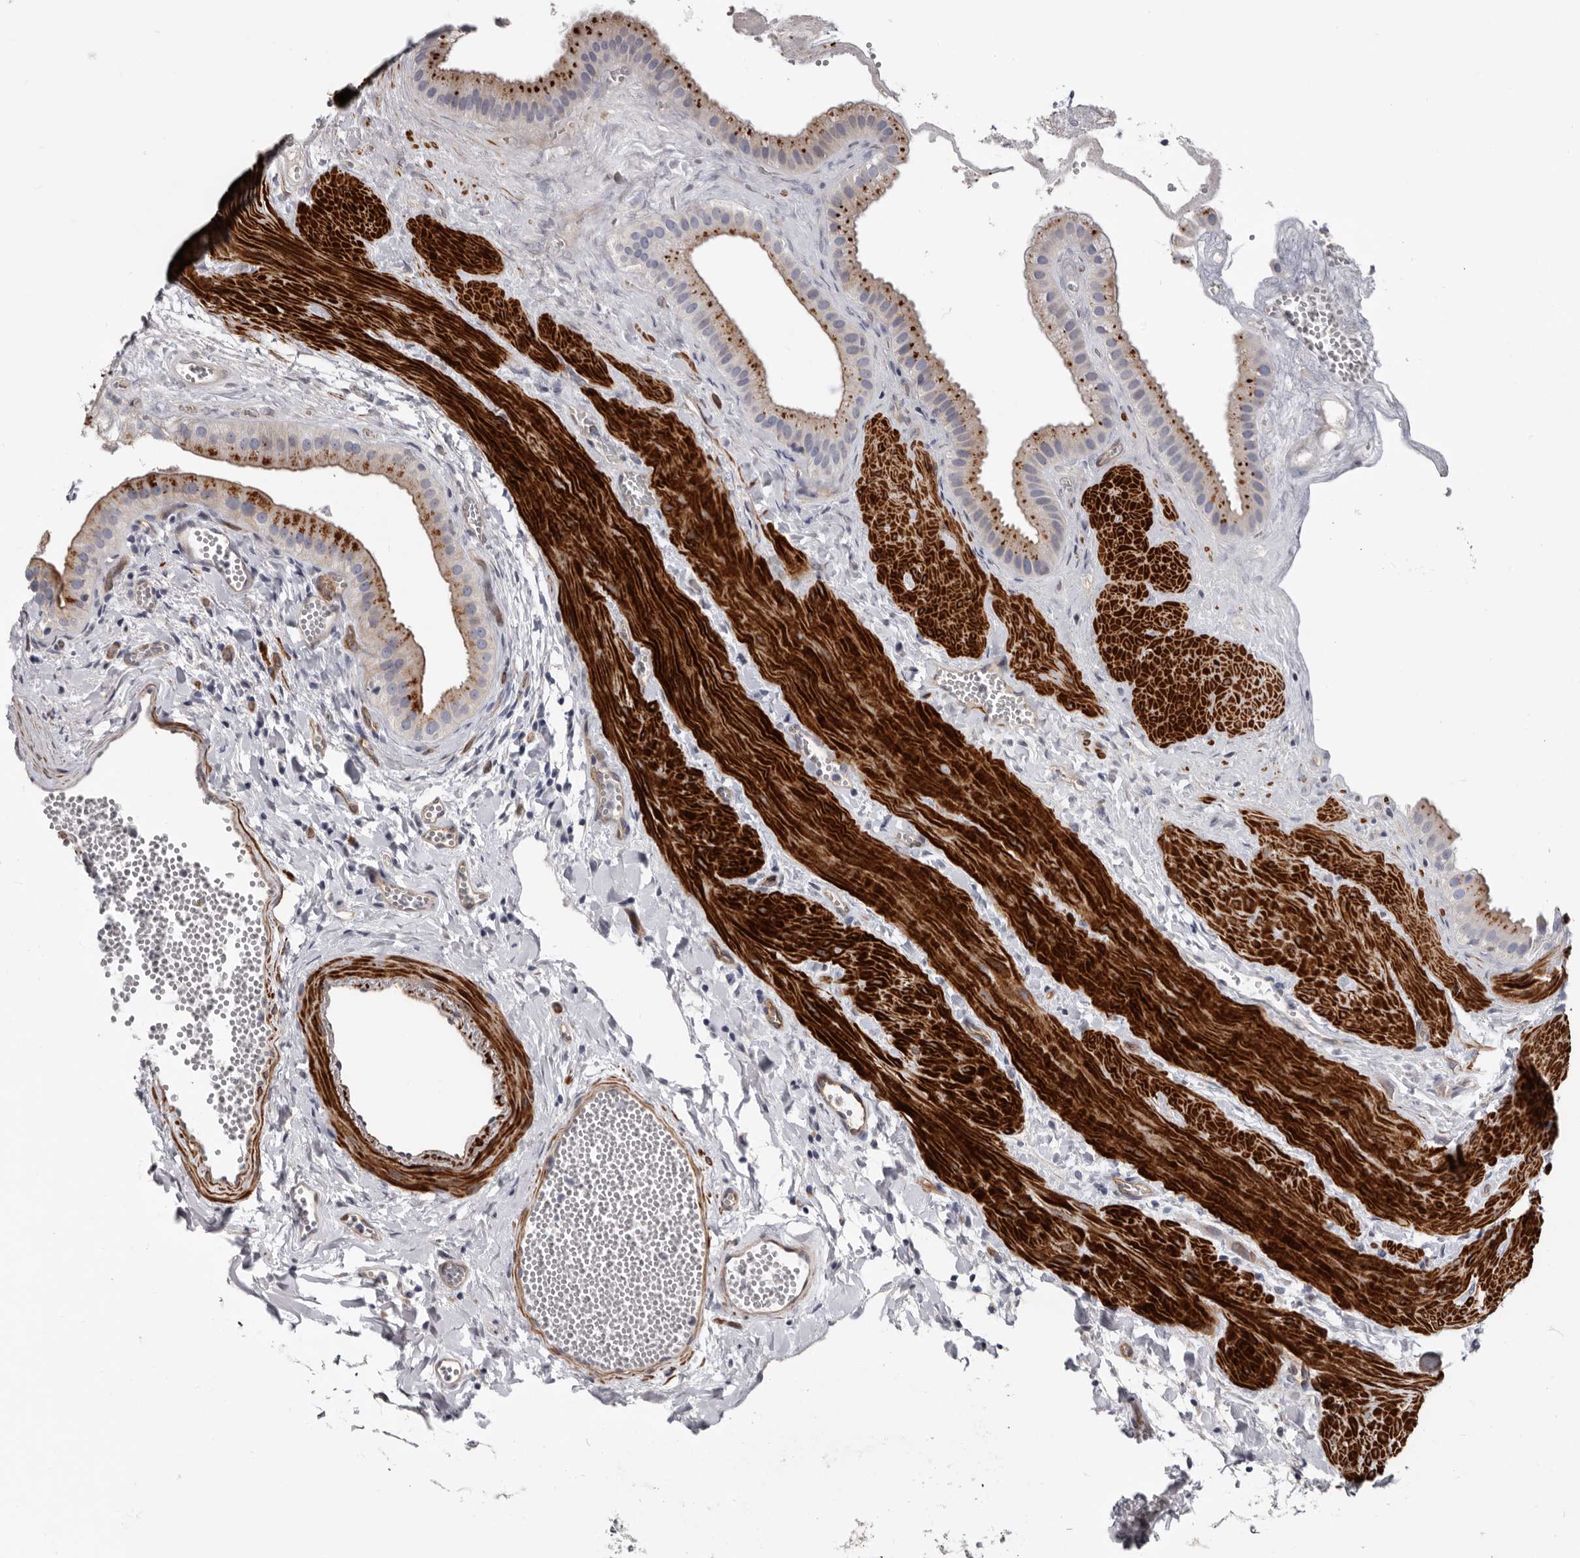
{"staining": {"intensity": "strong", "quantity": "25%-75%", "location": "cytoplasmic/membranous"}, "tissue": "gallbladder", "cell_type": "Glandular cells", "image_type": "normal", "snomed": [{"axis": "morphology", "description": "Normal tissue, NOS"}, {"axis": "topography", "description": "Gallbladder"}], "caption": "Immunohistochemistry (DAB (3,3'-diaminobenzidine)) staining of benign human gallbladder shows strong cytoplasmic/membranous protein staining in about 25%-75% of glandular cells.", "gene": "ADGRL4", "patient": {"sex": "male", "age": 55}}